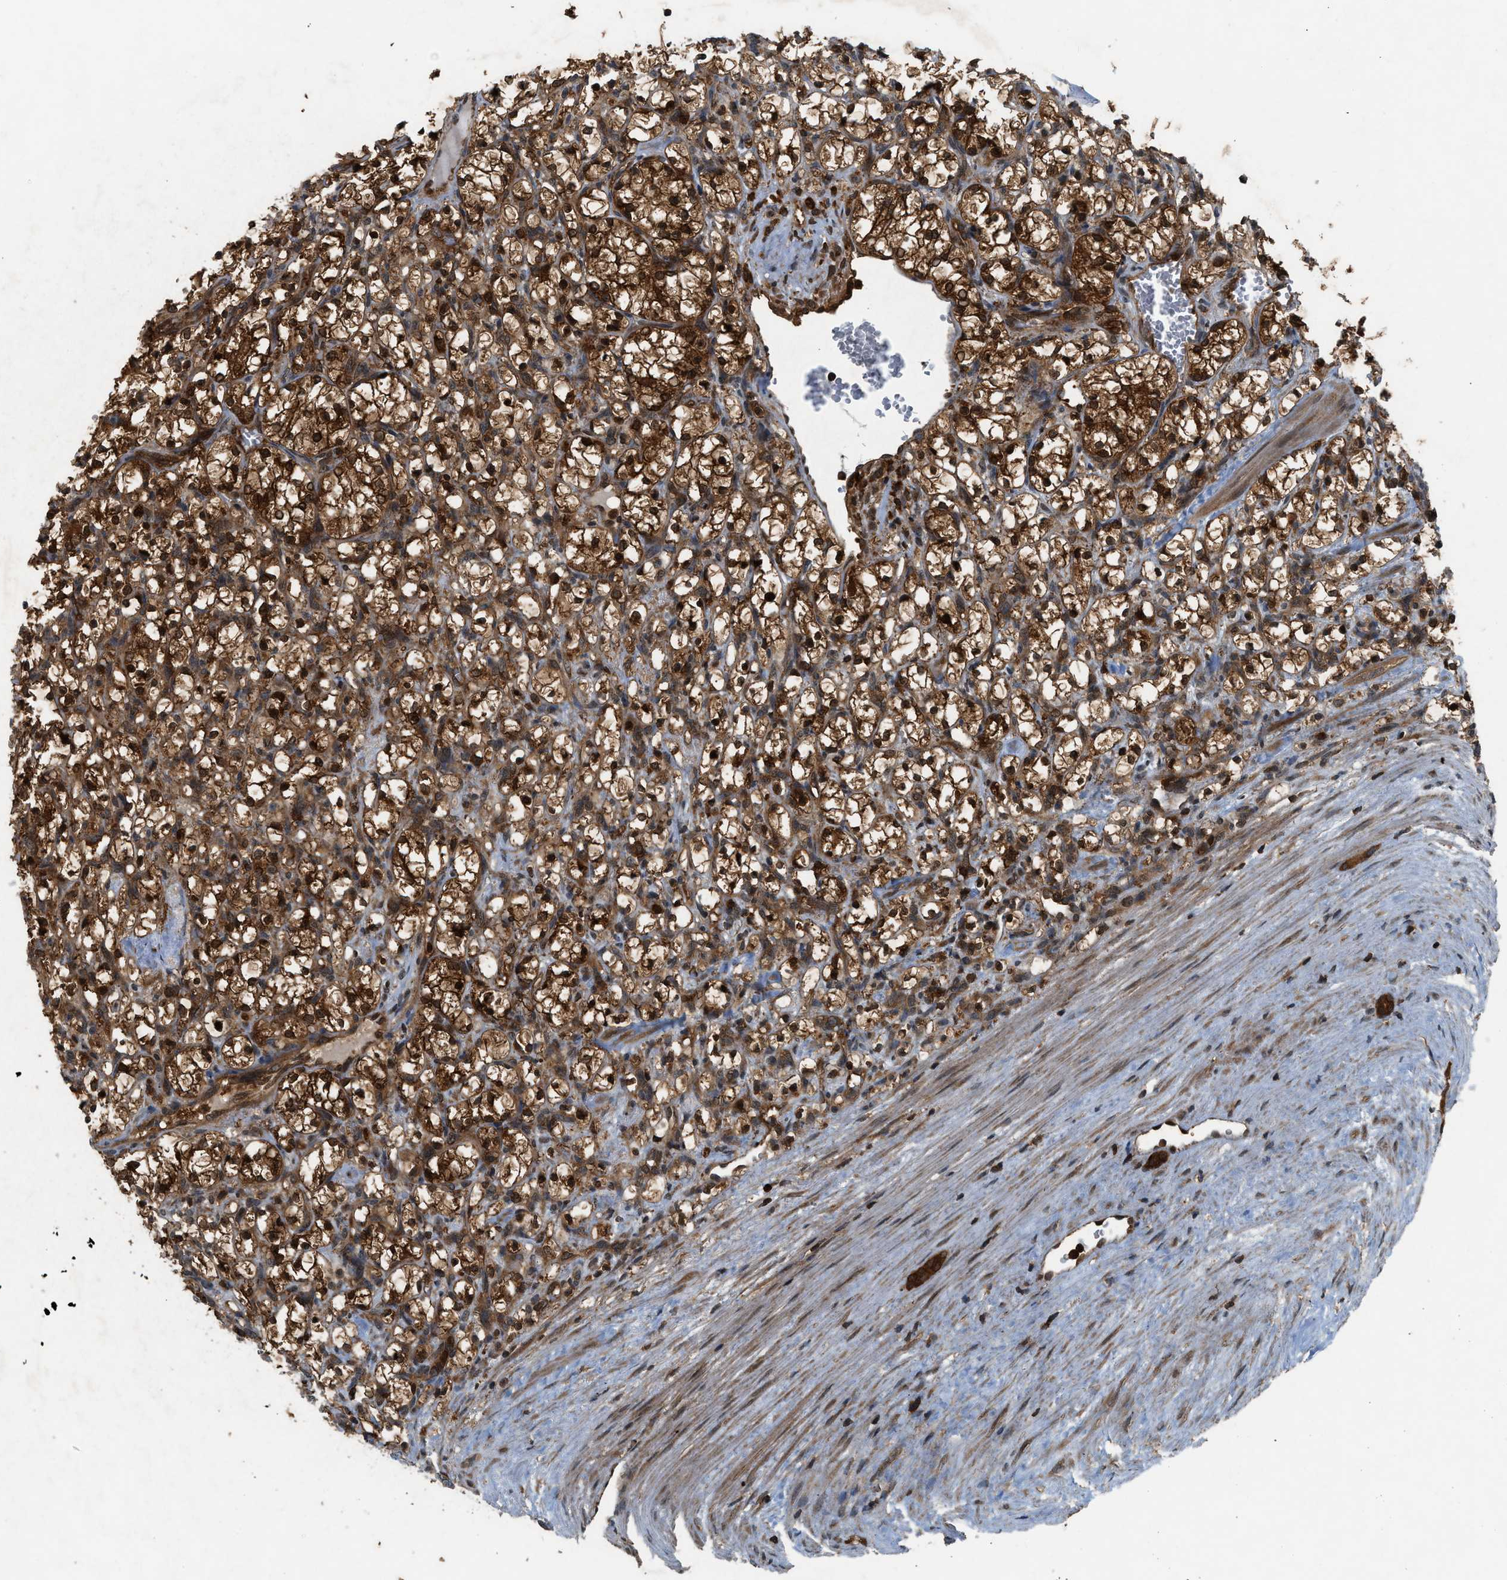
{"staining": {"intensity": "strong", "quantity": ">75%", "location": "cytoplasmic/membranous,nuclear"}, "tissue": "renal cancer", "cell_type": "Tumor cells", "image_type": "cancer", "snomed": [{"axis": "morphology", "description": "Adenocarcinoma, NOS"}, {"axis": "topography", "description": "Kidney"}], "caption": "Tumor cells exhibit high levels of strong cytoplasmic/membranous and nuclear positivity in about >75% of cells in human renal adenocarcinoma.", "gene": "OXSR1", "patient": {"sex": "female", "age": 69}}